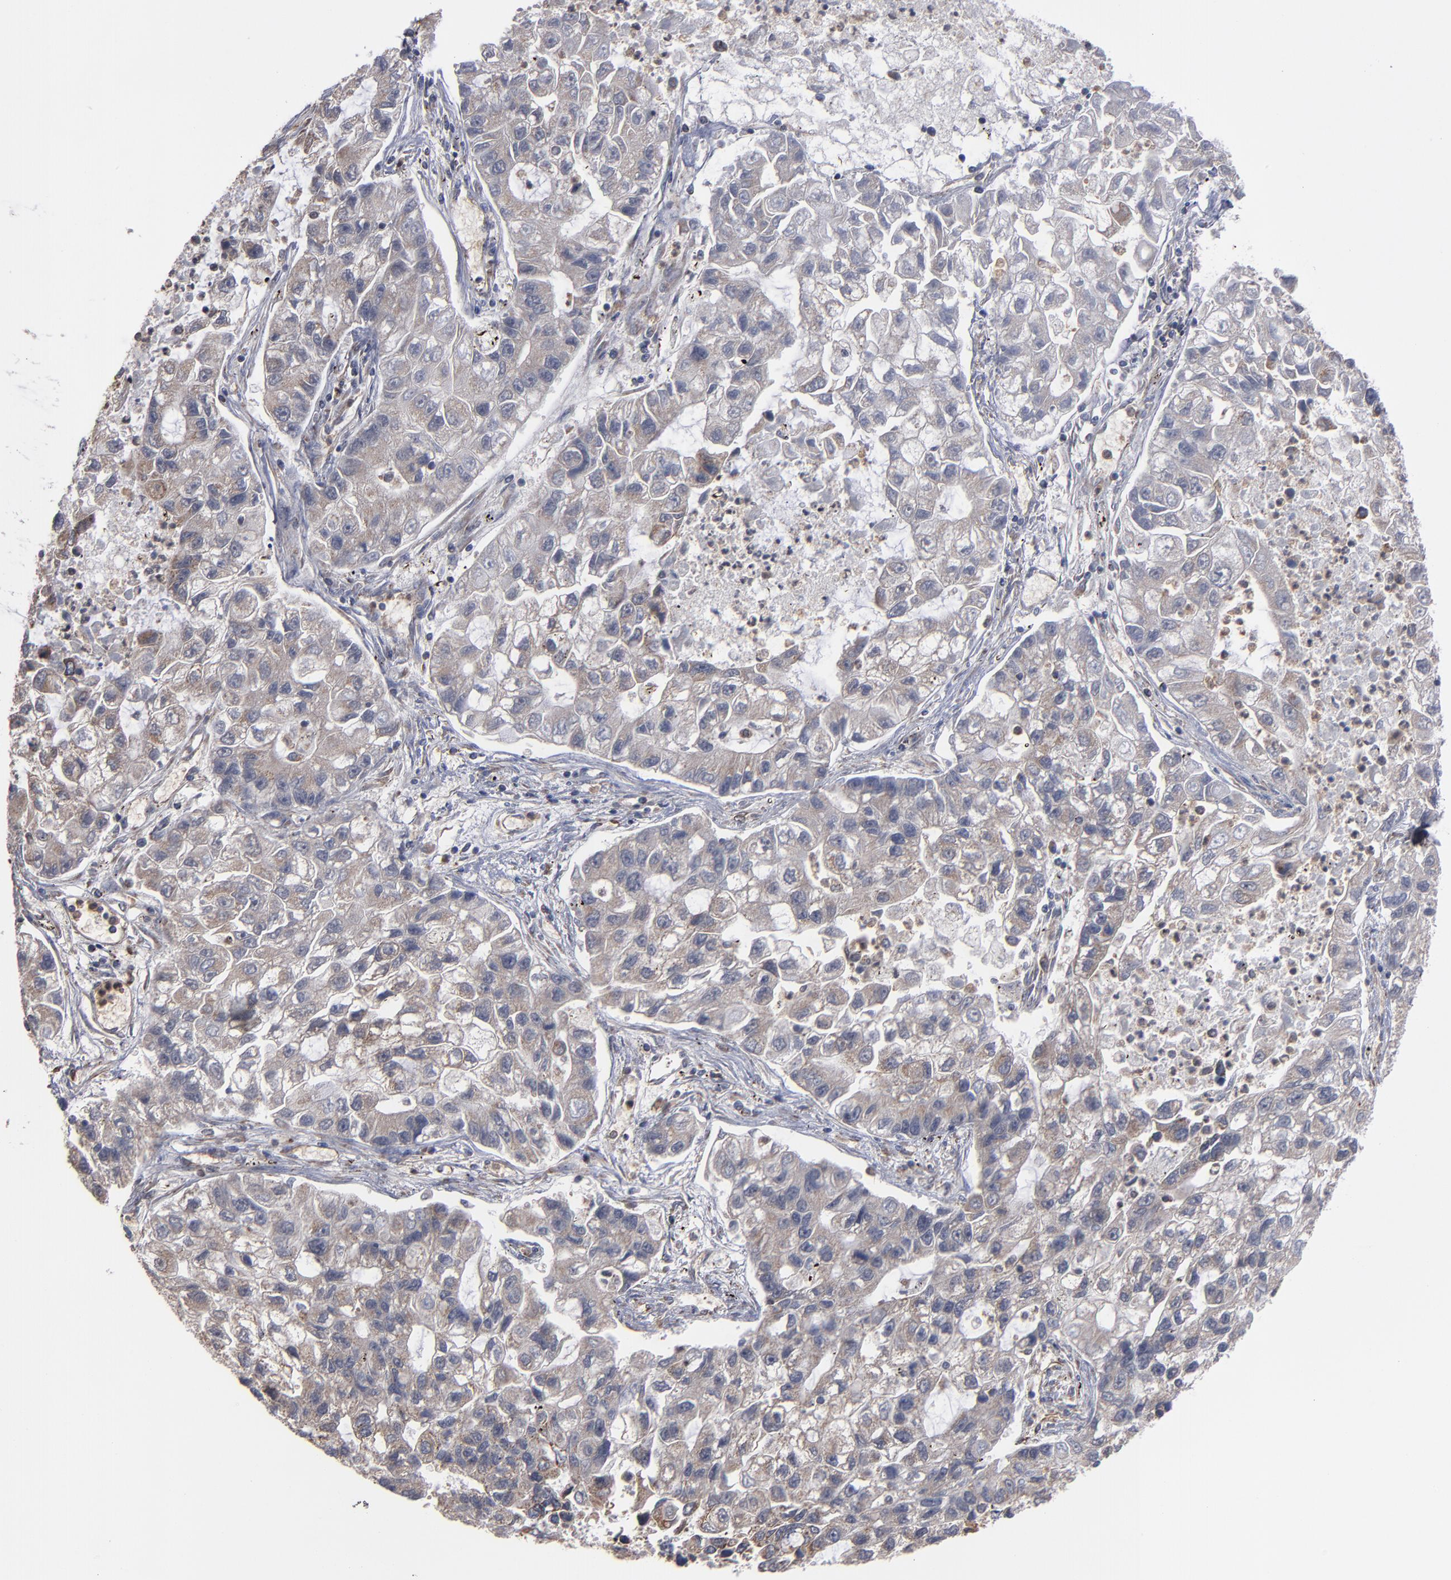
{"staining": {"intensity": "weak", "quantity": ">75%", "location": "cytoplasmic/membranous"}, "tissue": "lung cancer", "cell_type": "Tumor cells", "image_type": "cancer", "snomed": [{"axis": "morphology", "description": "Adenocarcinoma, NOS"}, {"axis": "topography", "description": "Lung"}], "caption": "Immunohistochemical staining of human lung cancer displays weak cytoplasmic/membranous protein expression in approximately >75% of tumor cells.", "gene": "MIPOL1", "patient": {"sex": "female", "age": 51}}